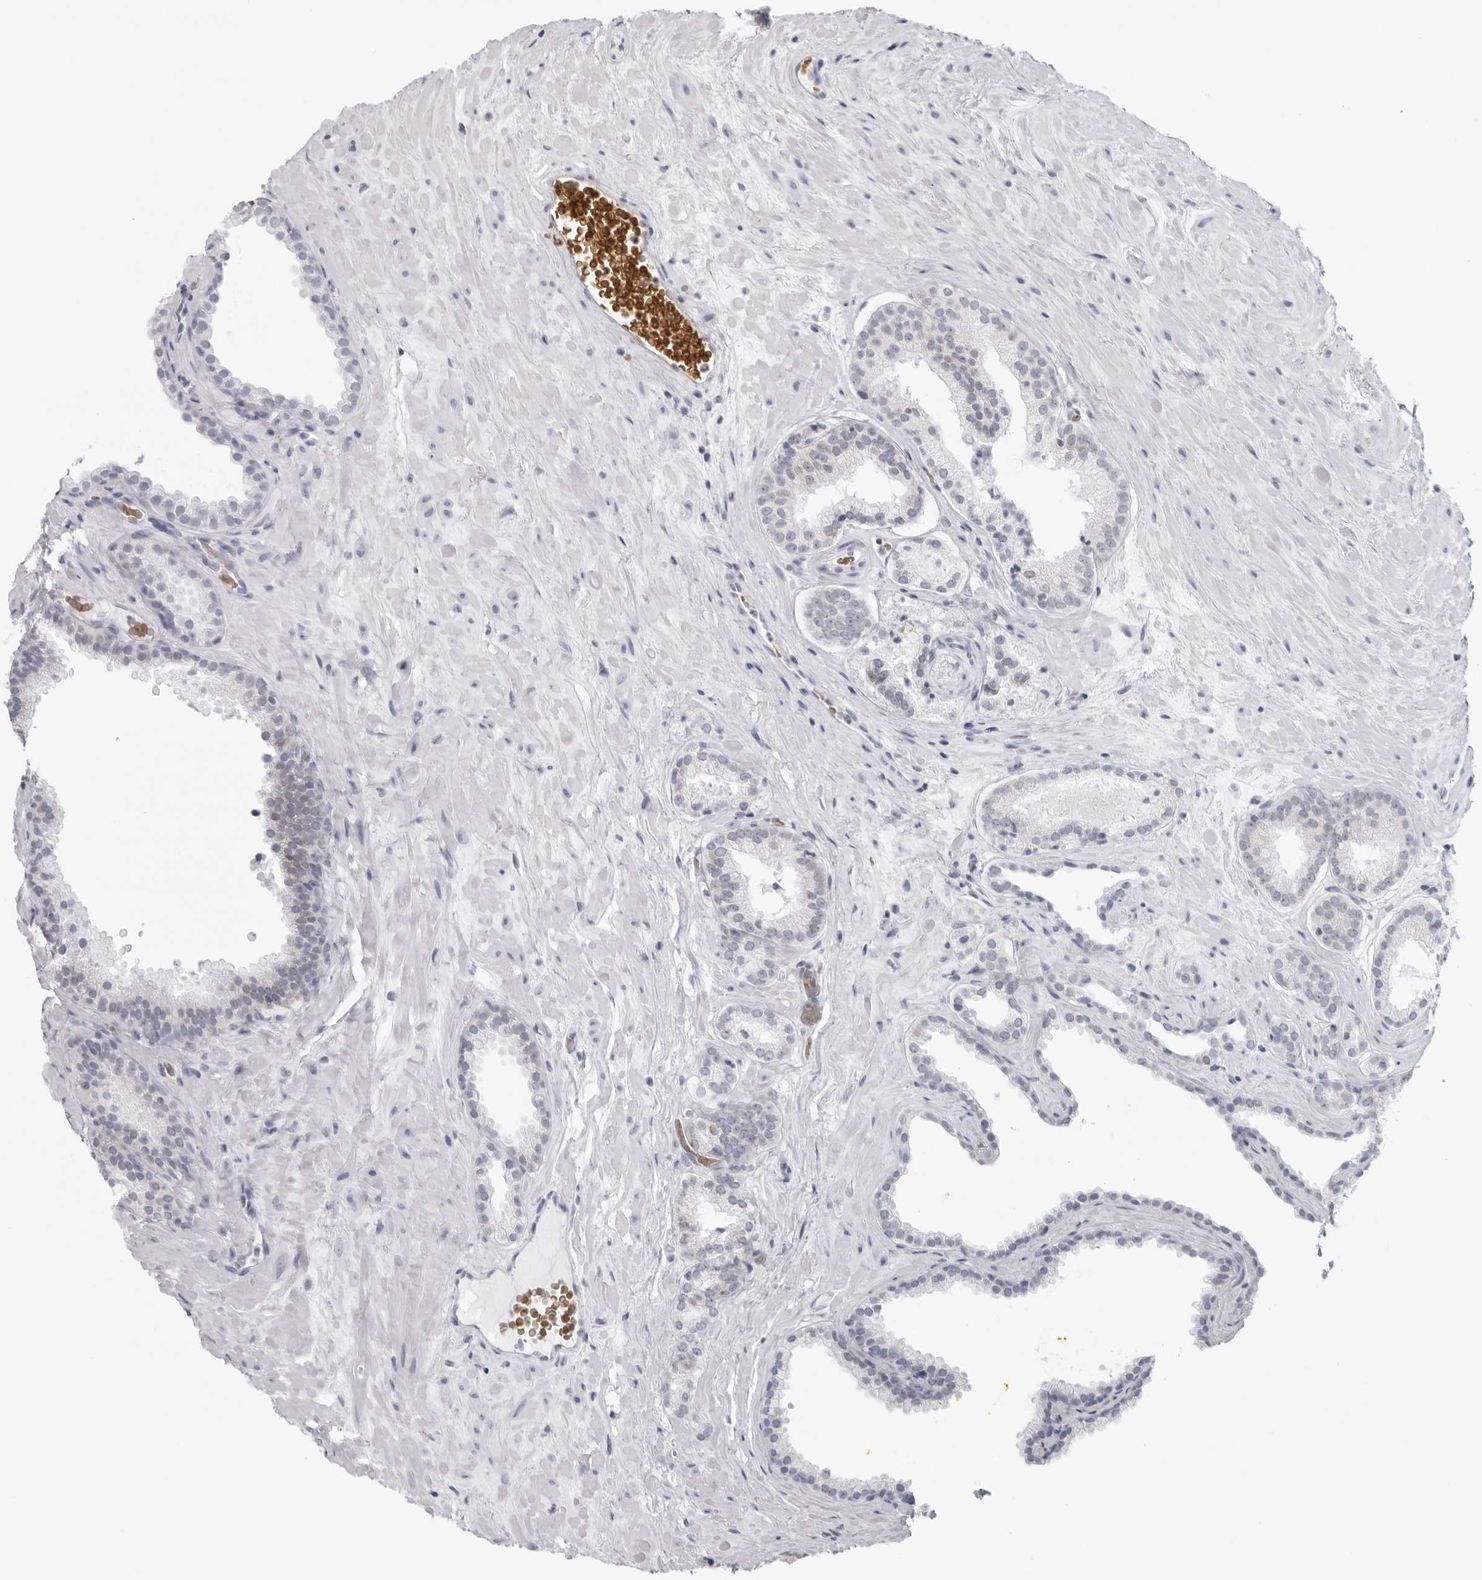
{"staining": {"intensity": "negative", "quantity": "none", "location": "none"}, "tissue": "prostate cancer", "cell_type": "Tumor cells", "image_type": "cancer", "snomed": [{"axis": "morphology", "description": "Adenocarcinoma, Low grade"}, {"axis": "topography", "description": "Prostate"}], "caption": "The image shows no staining of tumor cells in prostate cancer.", "gene": "EPB41", "patient": {"sex": "male", "age": 62}}